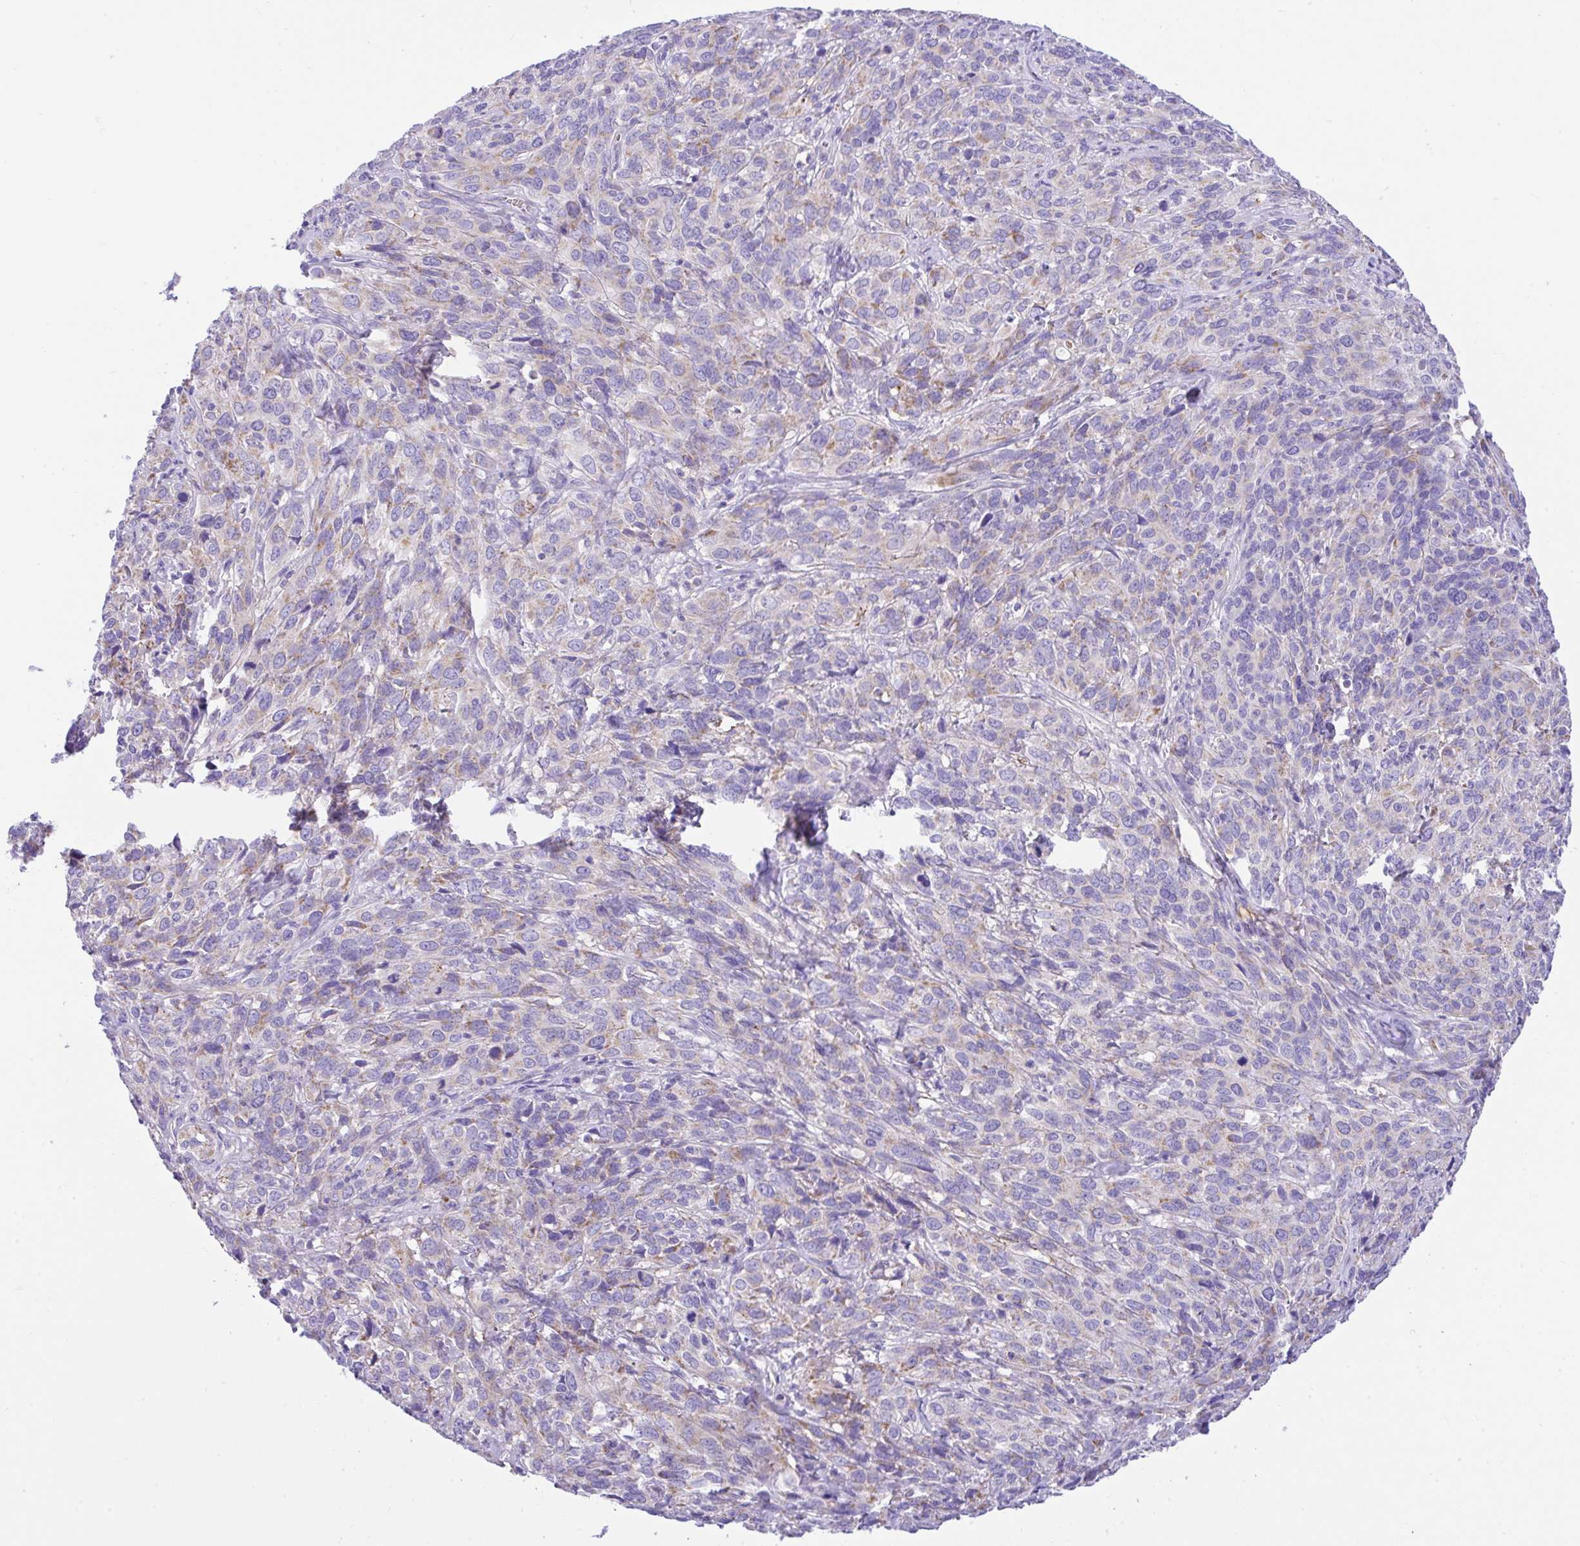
{"staining": {"intensity": "weak", "quantity": "<25%", "location": "cytoplasmic/membranous"}, "tissue": "cervical cancer", "cell_type": "Tumor cells", "image_type": "cancer", "snomed": [{"axis": "morphology", "description": "Squamous cell carcinoma, NOS"}, {"axis": "topography", "description": "Cervix"}], "caption": "Histopathology image shows no significant protein positivity in tumor cells of squamous cell carcinoma (cervical).", "gene": "SLC13A1", "patient": {"sex": "female", "age": 51}}